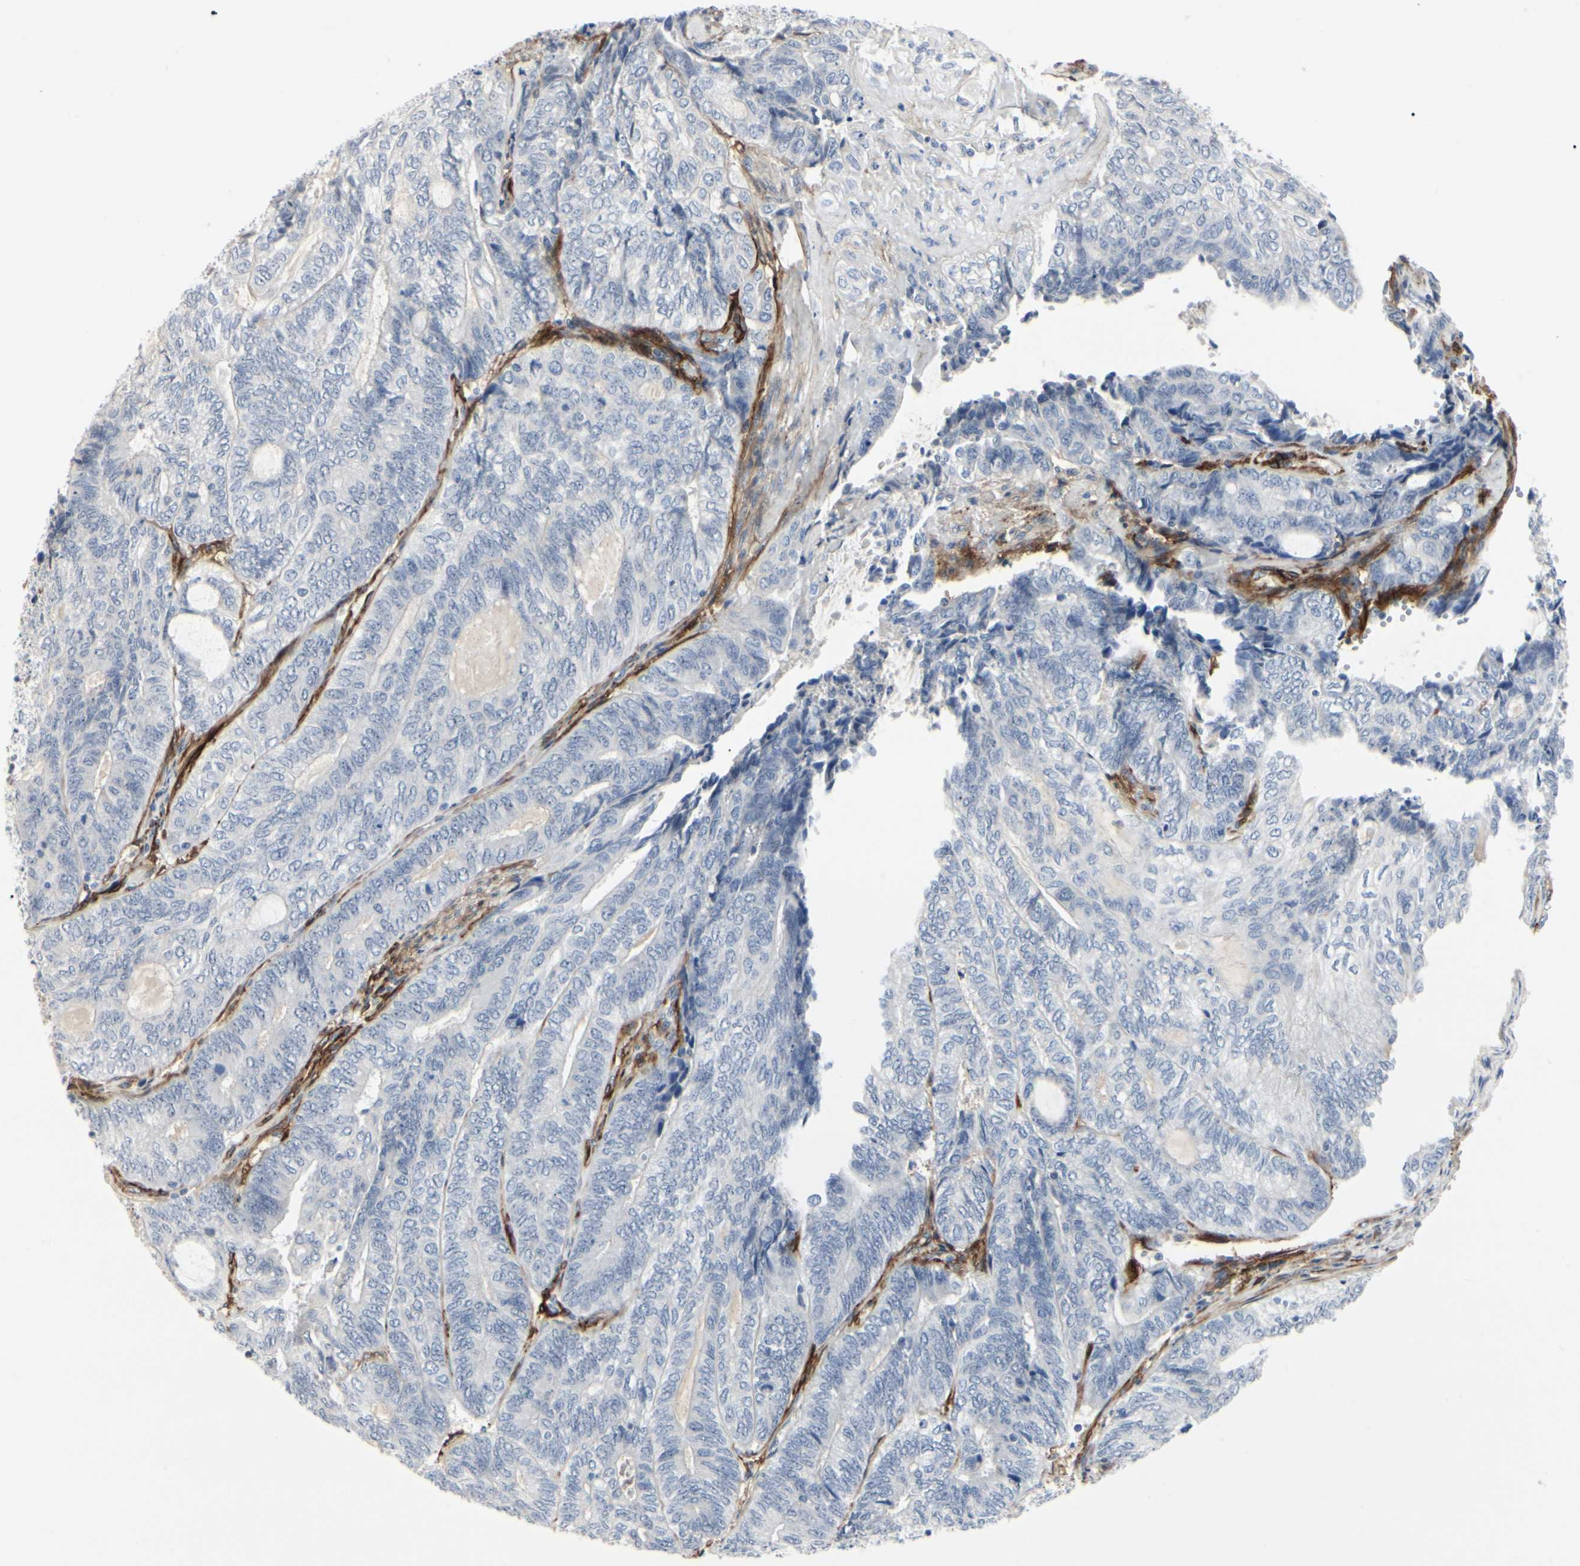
{"staining": {"intensity": "negative", "quantity": "none", "location": "none"}, "tissue": "endometrial cancer", "cell_type": "Tumor cells", "image_type": "cancer", "snomed": [{"axis": "morphology", "description": "Adenocarcinoma, NOS"}, {"axis": "topography", "description": "Uterus"}, {"axis": "topography", "description": "Endometrium"}], "caption": "Immunohistochemistry photomicrograph of human endometrial cancer stained for a protein (brown), which exhibits no staining in tumor cells.", "gene": "GGT5", "patient": {"sex": "female", "age": 70}}